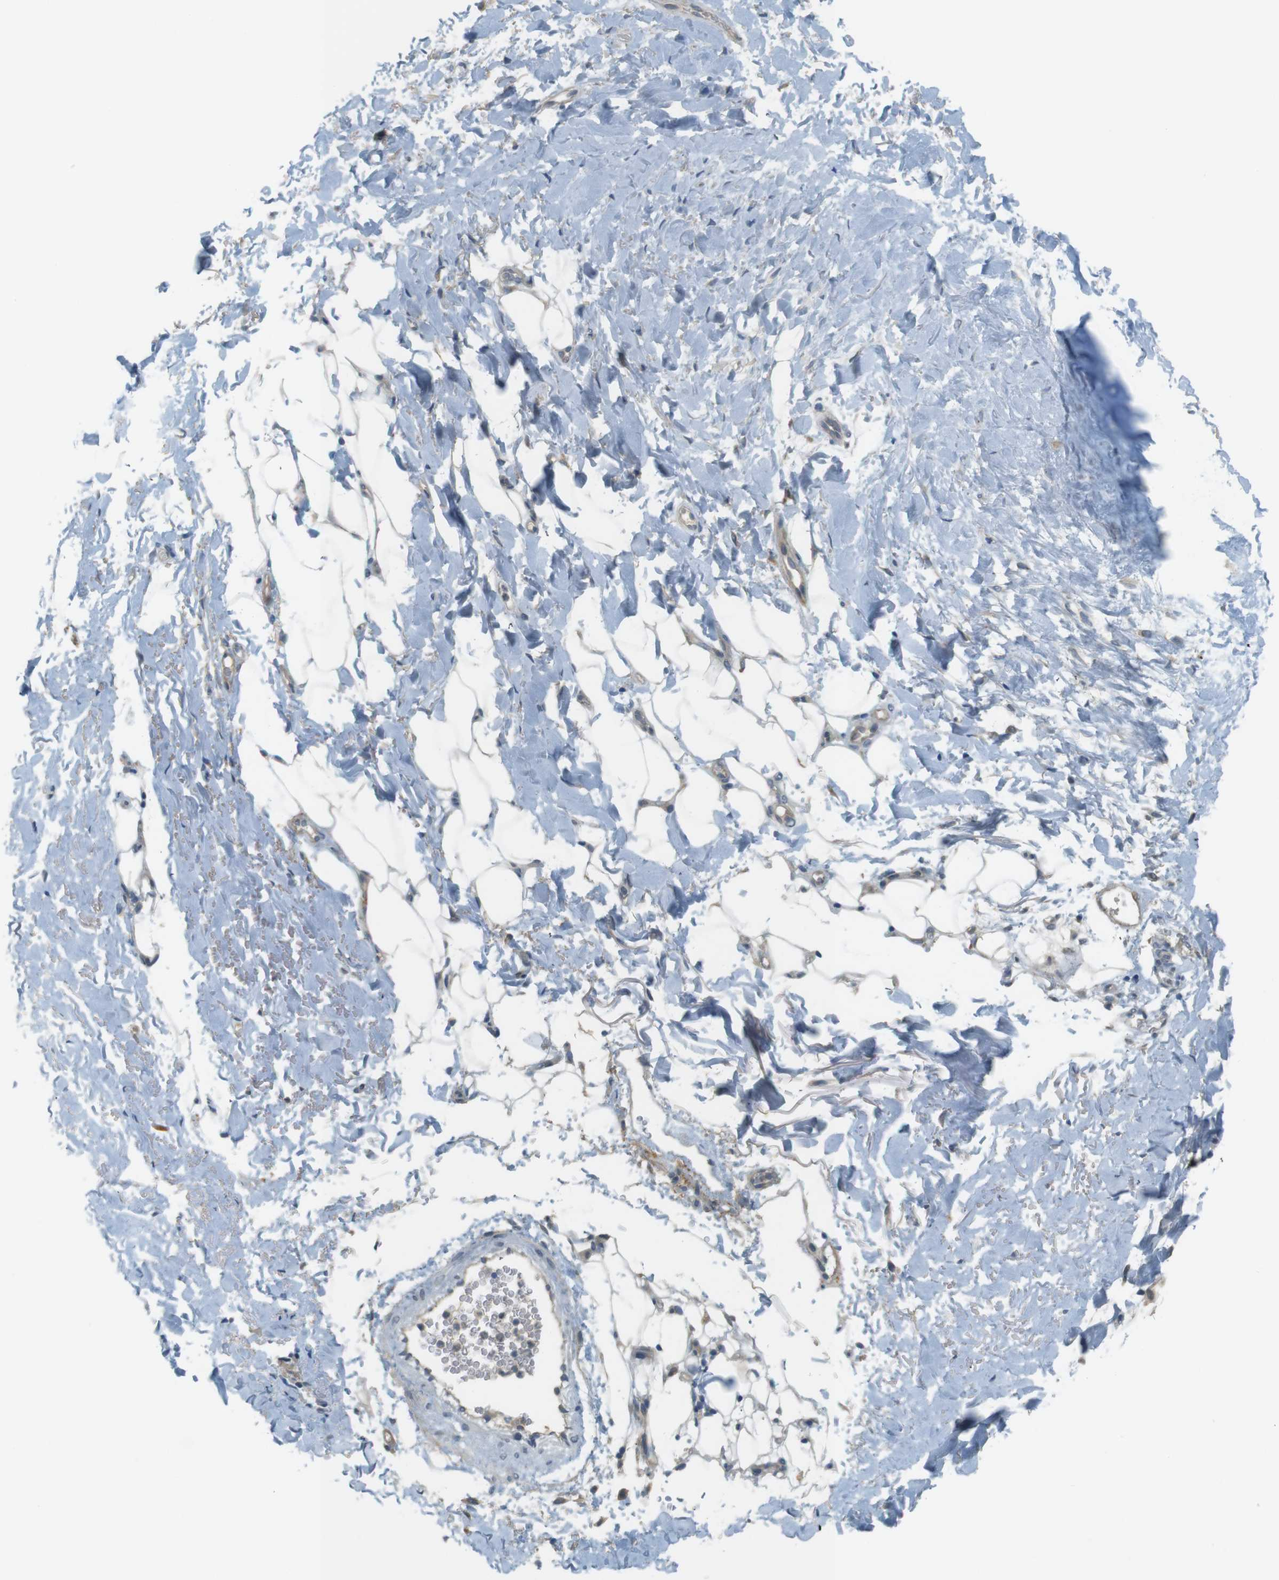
{"staining": {"intensity": "weak", "quantity": "25%-75%", "location": "cytoplasmic/membranous"}, "tissue": "adipose tissue", "cell_type": "Adipocytes", "image_type": "normal", "snomed": [{"axis": "morphology", "description": "Normal tissue, NOS"}, {"axis": "topography", "description": "Cartilage tissue"}, {"axis": "topography", "description": "Bronchus"}], "caption": "DAB immunohistochemical staining of benign human adipose tissue shows weak cytoplasmic/membranous protein expression in approximately 25%-75% of adipocytes.", "gene": "UGT8", "patient": {"sex": "female", "age": 73}}